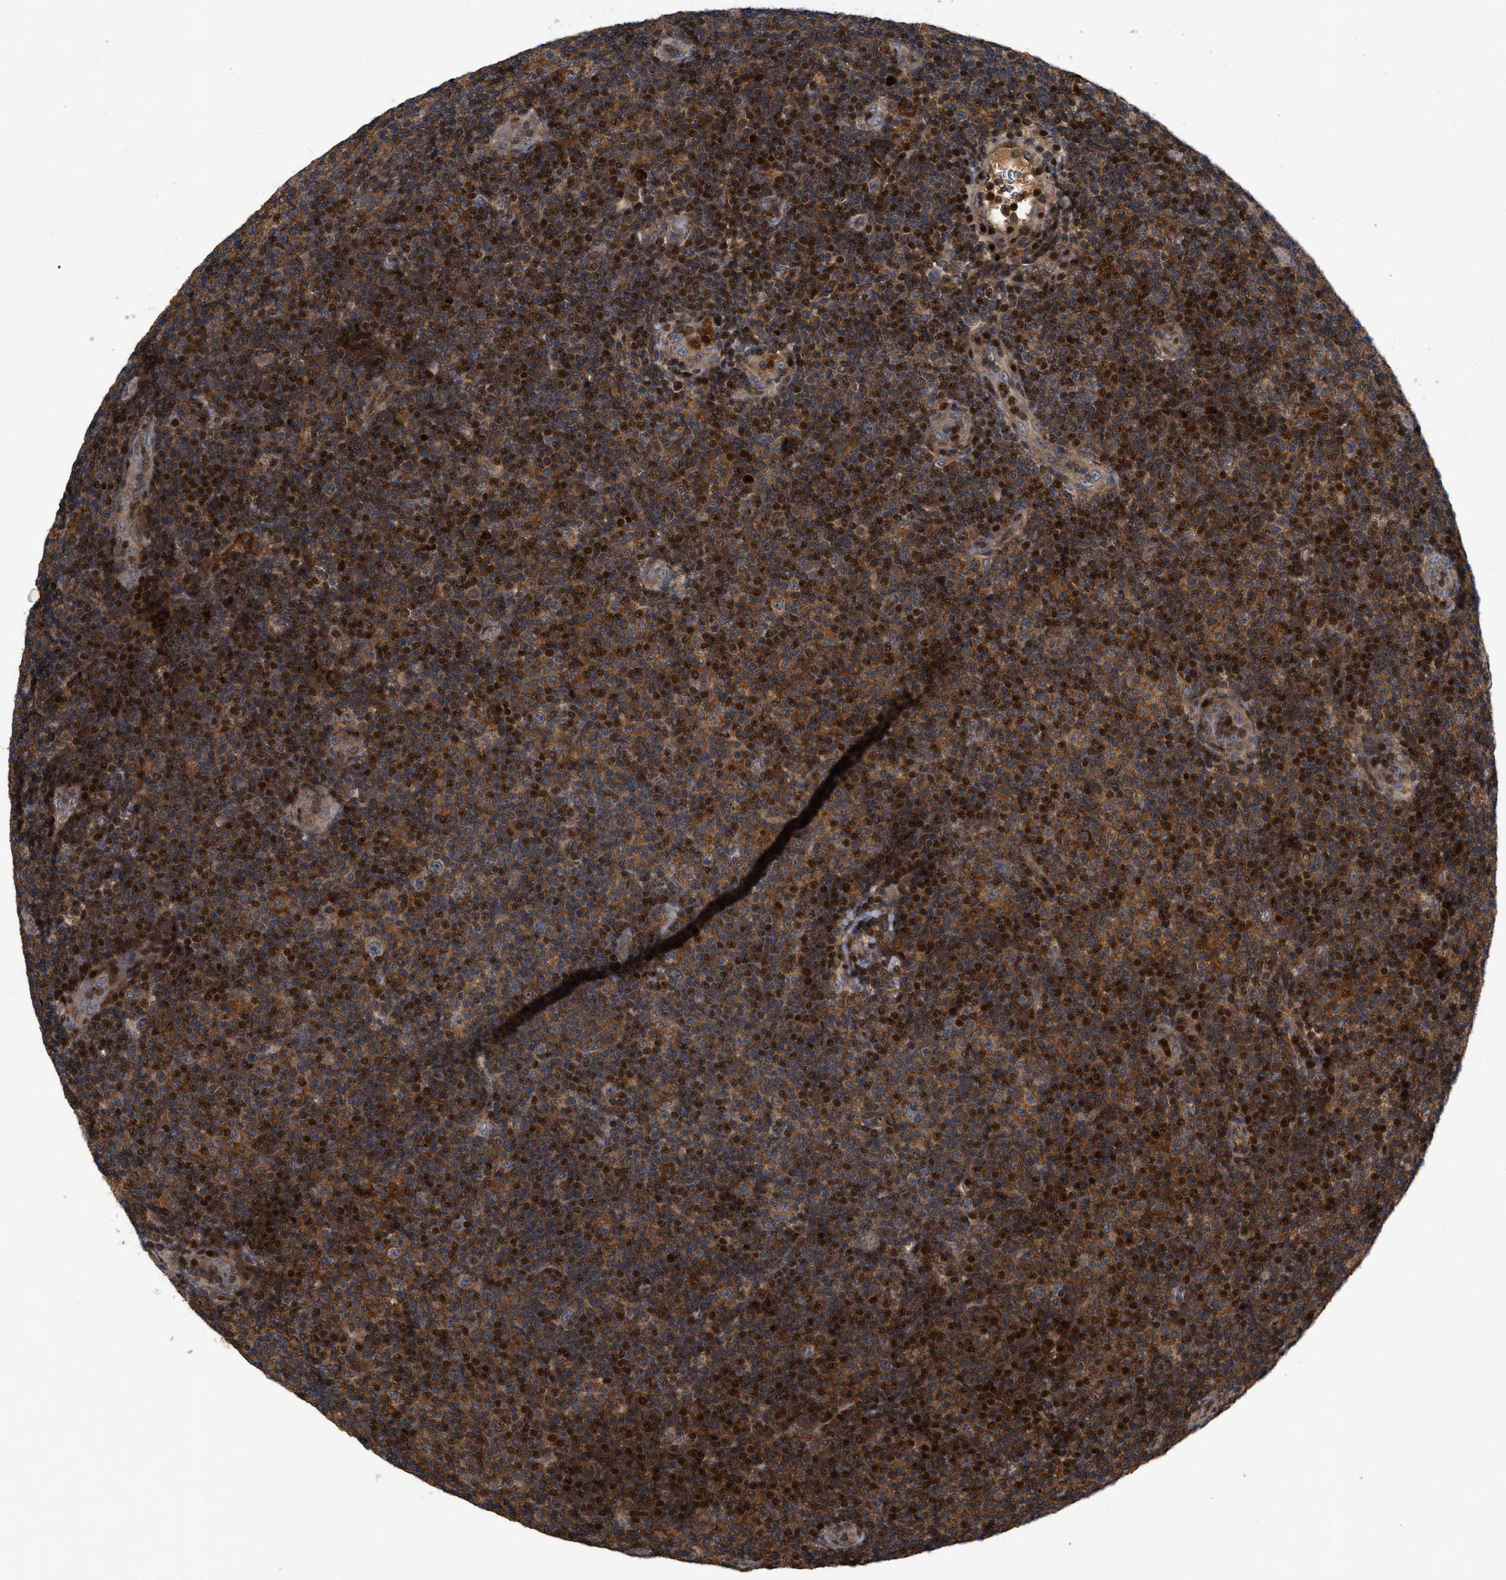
{"staining": {"intensity": "strong", "quantity": ">75%", "location": "cytoplasmic/membranous,nuclear"}, "tissue": "lymphoma", "cell_type": "Tumor cells", "image_type": "cancer", "snomed": [{"axis": "morphology", "description": "Malignant lymphoma, non-Hodgkin's type, Low grade"}, {"axis": "topography", "description": "Lymph node"}], "caption": "High-magnification brightfield microscopy of lymphoma stained with DAB (3,3'-diaminobenzidine) (brown) and counterstained with hematoxylin (blue). tumor cells exhibit strong cytoplasmic/membranous and nuclear positivity is seen in approximately>75% of cells. The protein of interest is stained brown, and the nuclei are stained in blue (DAB IHC with brightfield microscopy, high magnification).", "gene": "CBR3", "patient": {"sex": "male", "age": 83}}